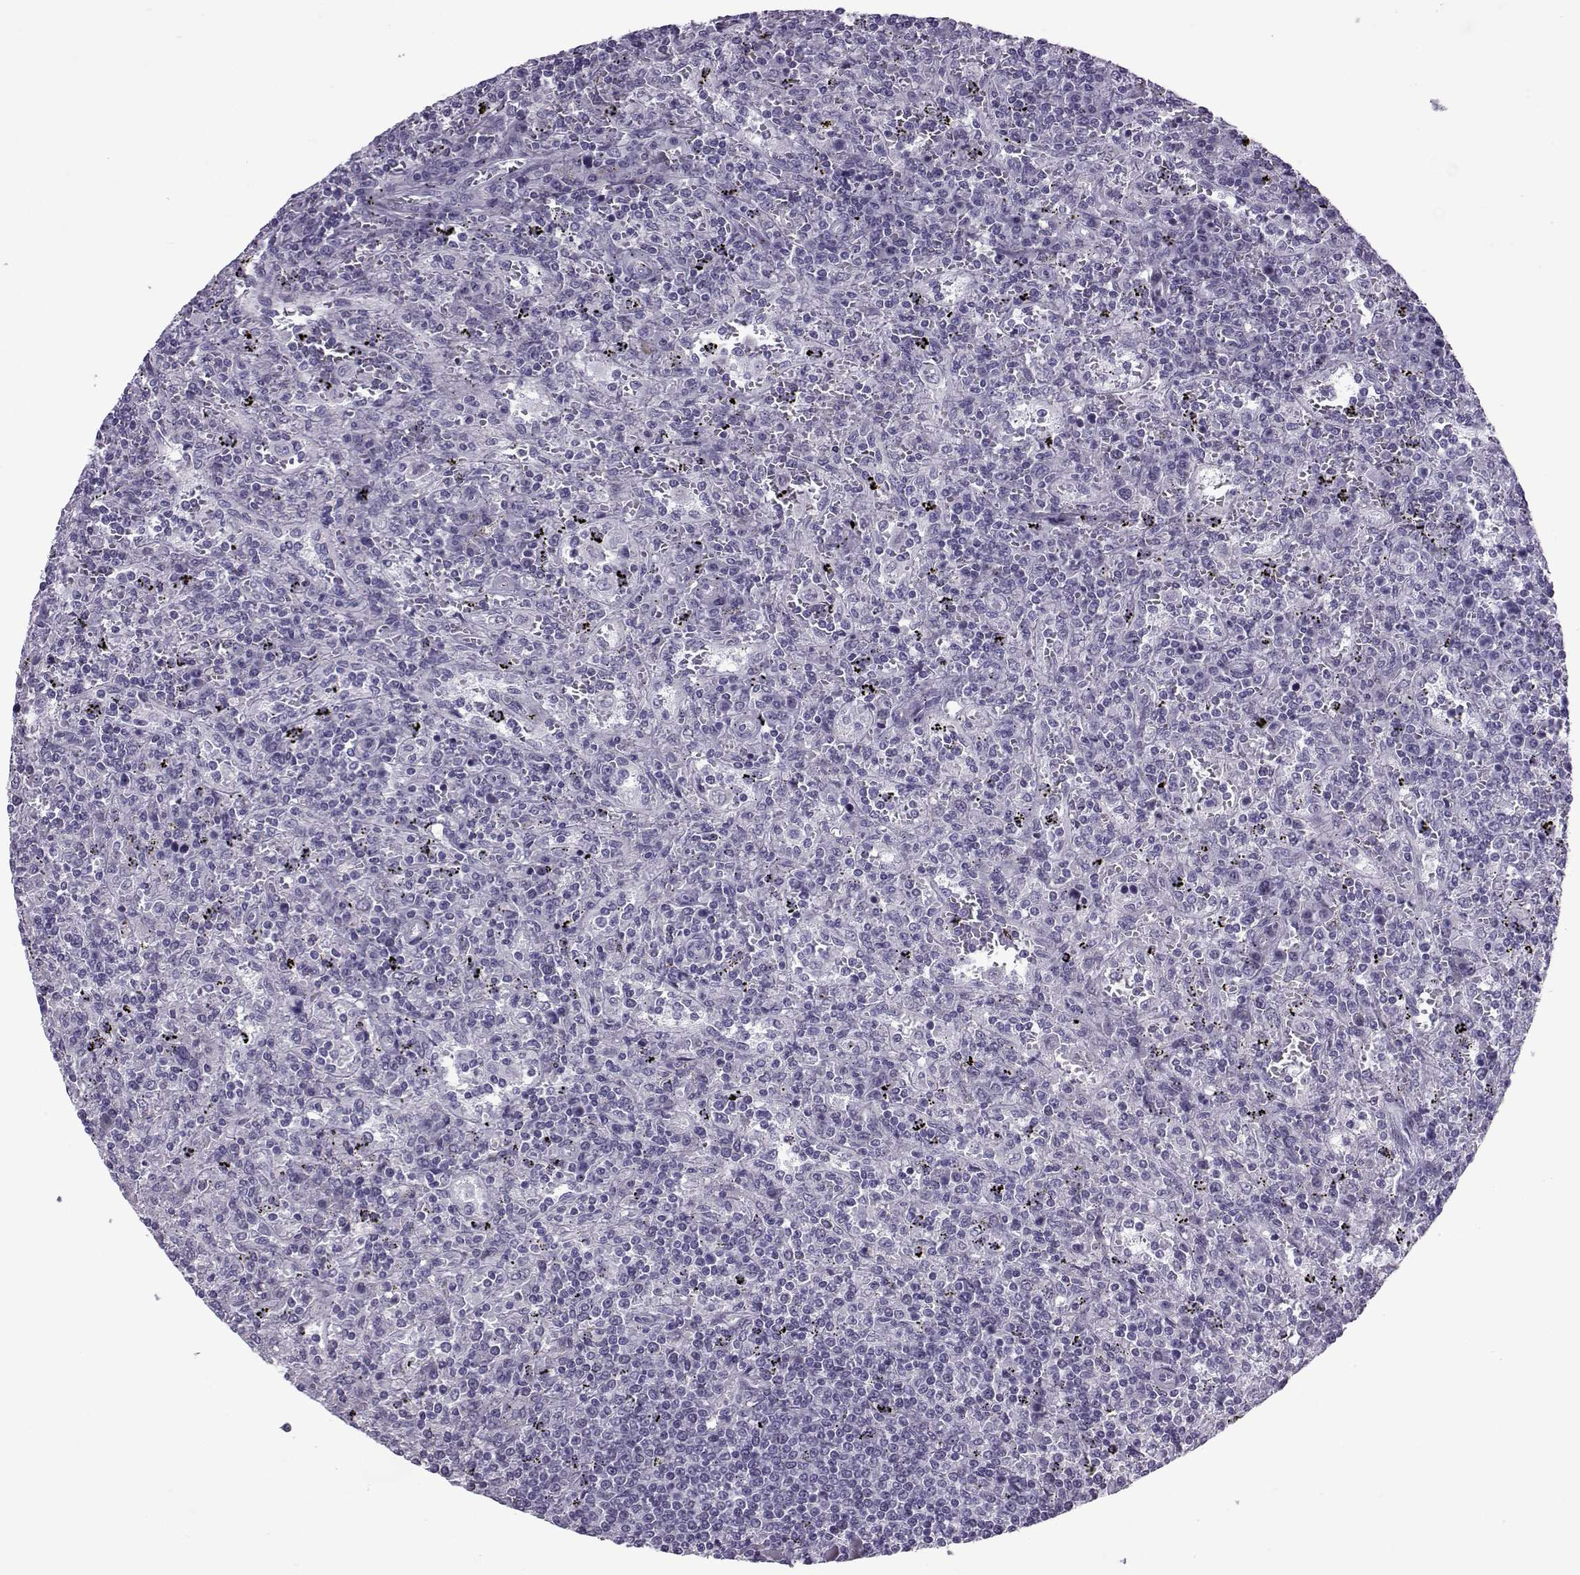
{"staining": {"intensity": "negative", "quantity": "none", "location": "none"}, "tissue": "lymphoma", "cell_type": "Tumor cells", "image_type": "cancer", "snomed": [{"axis": "morphology", "description": "Malignant lymphoma, non-Hodgkin's type, Low grade"}, {"axis": "topography", "description": "Spleen"}], "caption": "Lymphoma was stained to show a protein in brown. There is no significant expression in tumor cells. Nuclei are stained in blue.", "gene": "OIP5", "patient": {"sex": "male", "age": 62}}